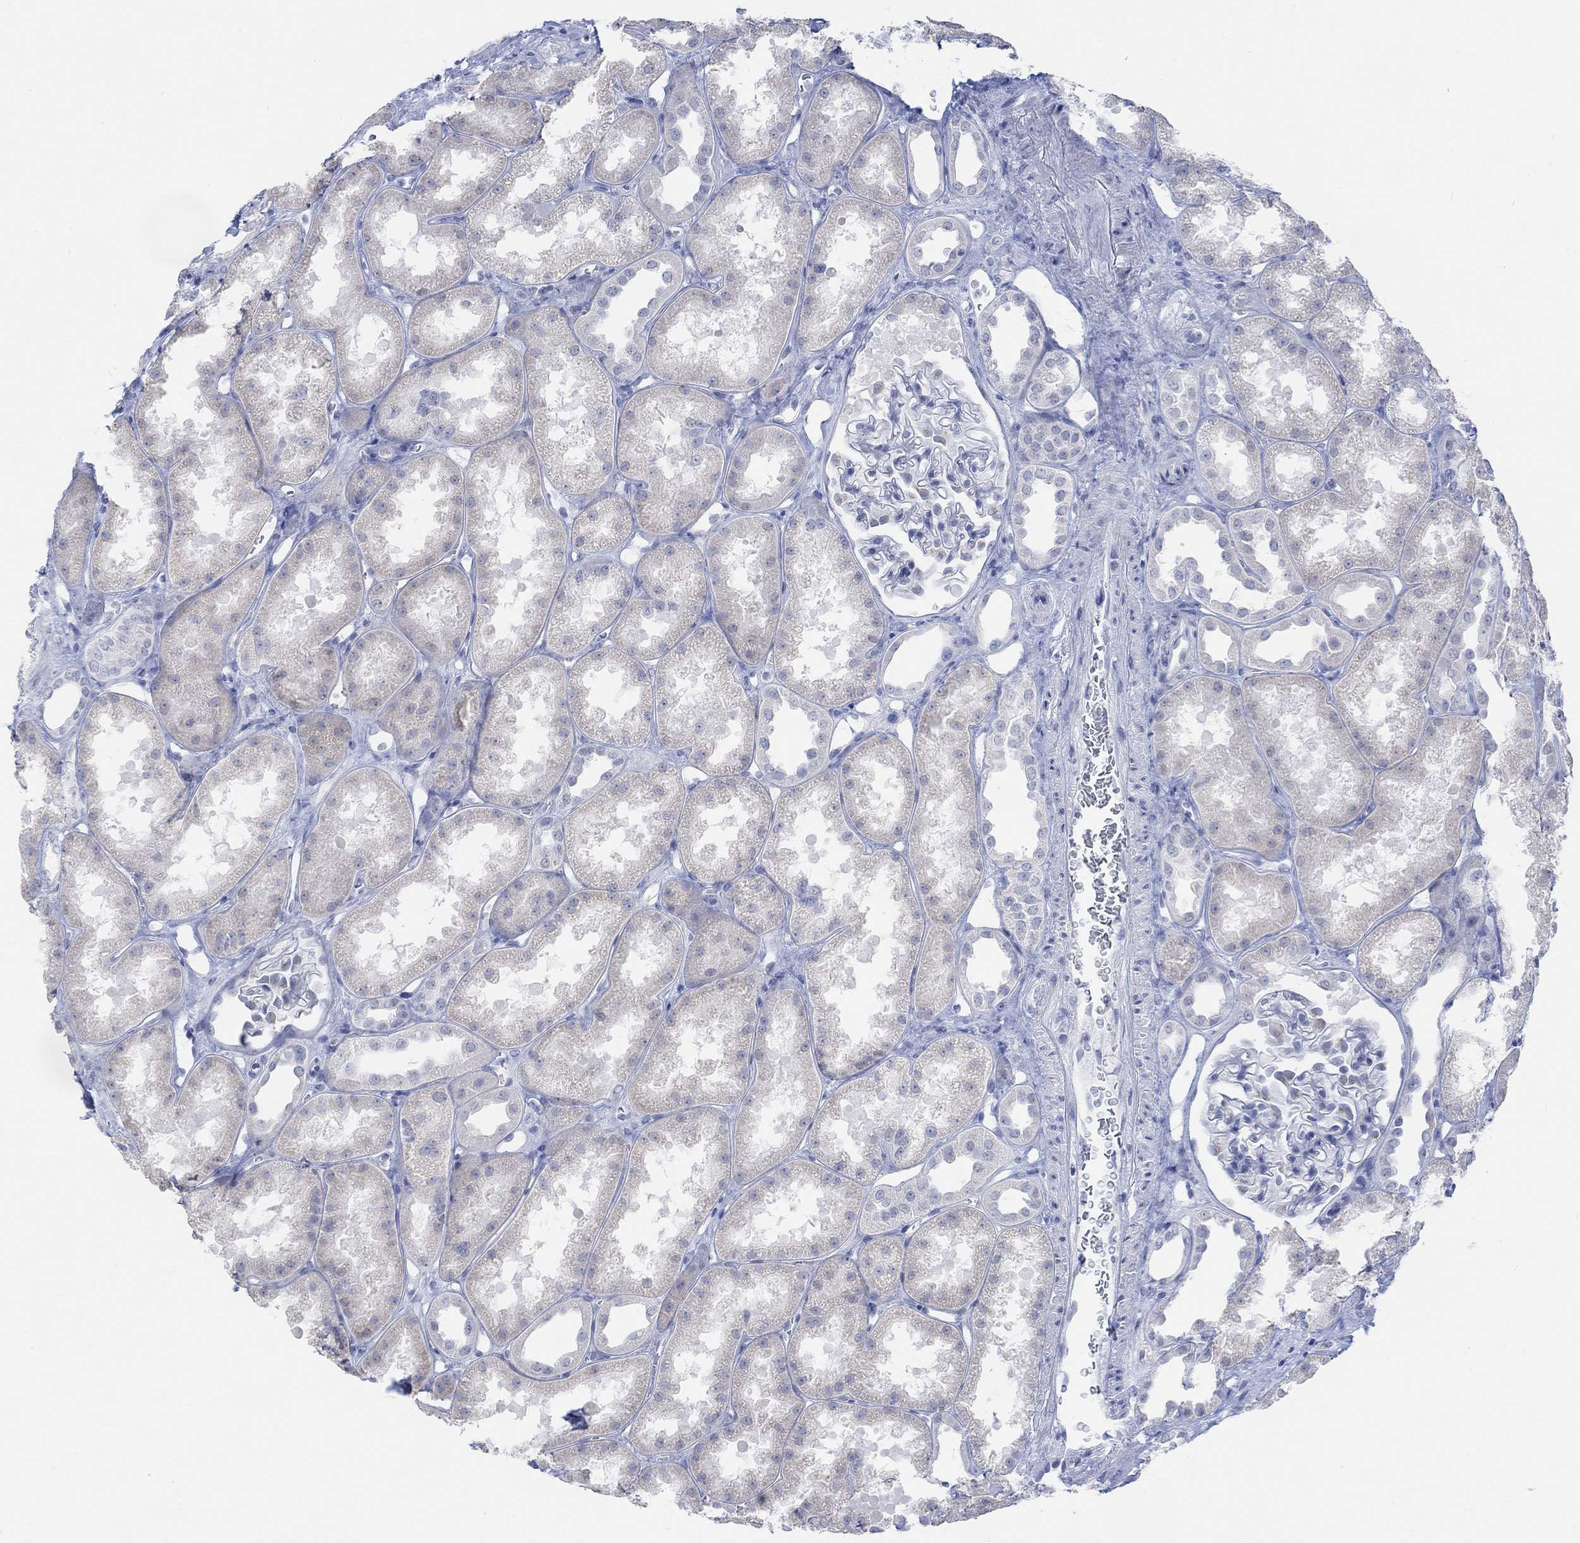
{"staining": {"intensity": "negative", "quantity": "none", "location": "none"}, "tissue": "kidney", "cell_type": "Cells in glomeruli", "image_type": "normal", "snomed": [{"axis": "morphology", "description": "Normal tissue, NOS"}, {"axis": "topography", "description": "Kidney"}], "caption": "An image of kidney stained for a protein shows no brown staining in cells in glomeruli. (Stains: DAB immunohistochemistry with hematoxylin counter stain, Microscopy: brightfield microscopy at high magnification).", "gene": "AK8", "patient": {"sex": "male", "age": 61}}